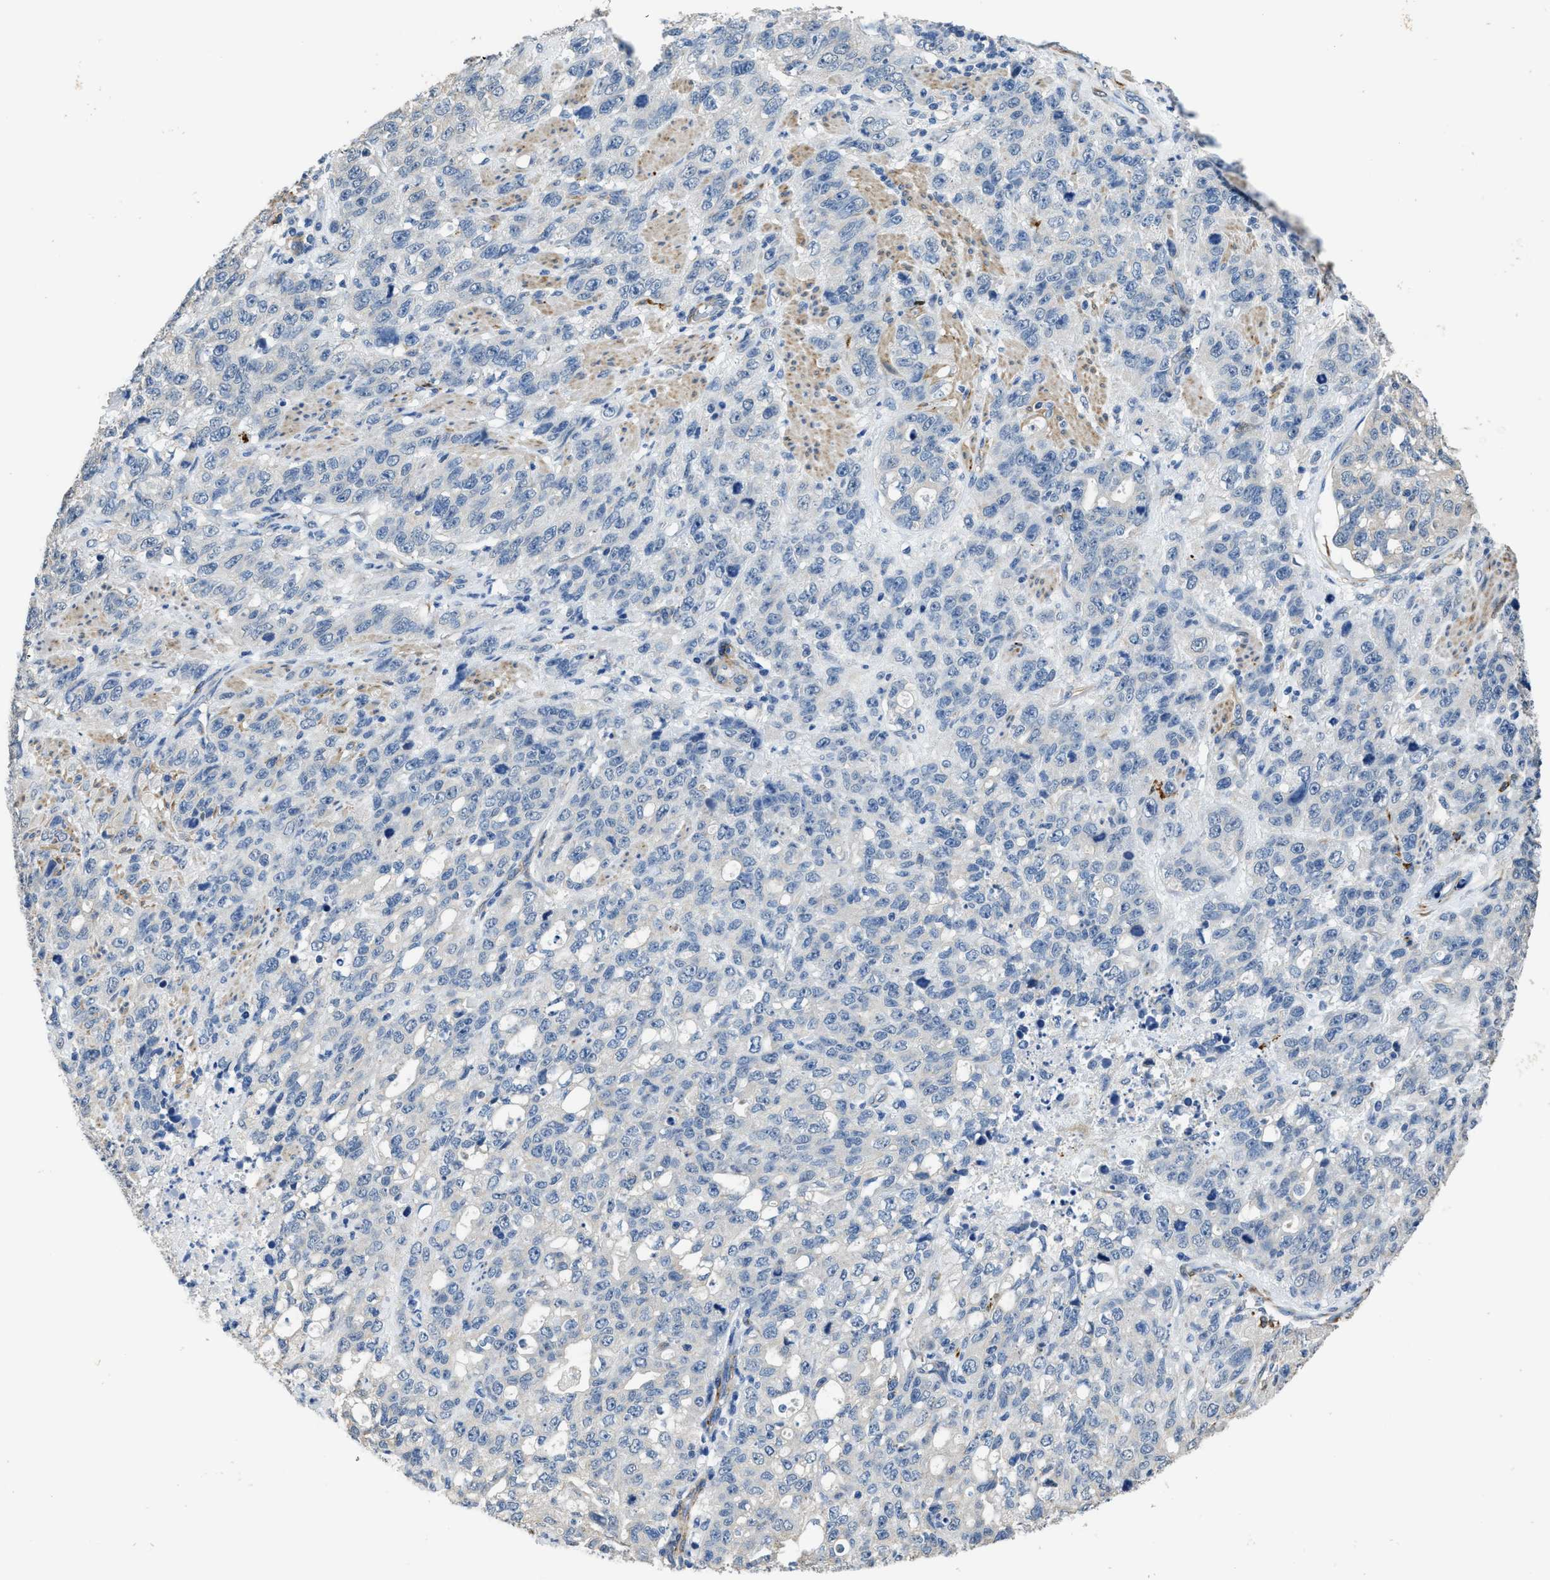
{"staining": {"intensity": "negative", "quantity": "none", "location": "none"}, "tissue": "stomach cancer", "cell_type": "Tumor cells", "image_type": "cancer", "snomed": [{"axis": "morphology", "description": "Adenocarcinoma, NOS"}, {"axis": "topography", "description": "Stomach"}], "caption": "DAB (3,3'-diaminobenzidine) immunohistochemical staining of human stomach cancer exhibits no significant staining in tumor cells.", "gene": "ZSWIM5", "patient": {"sex": "male", "age": 48}}